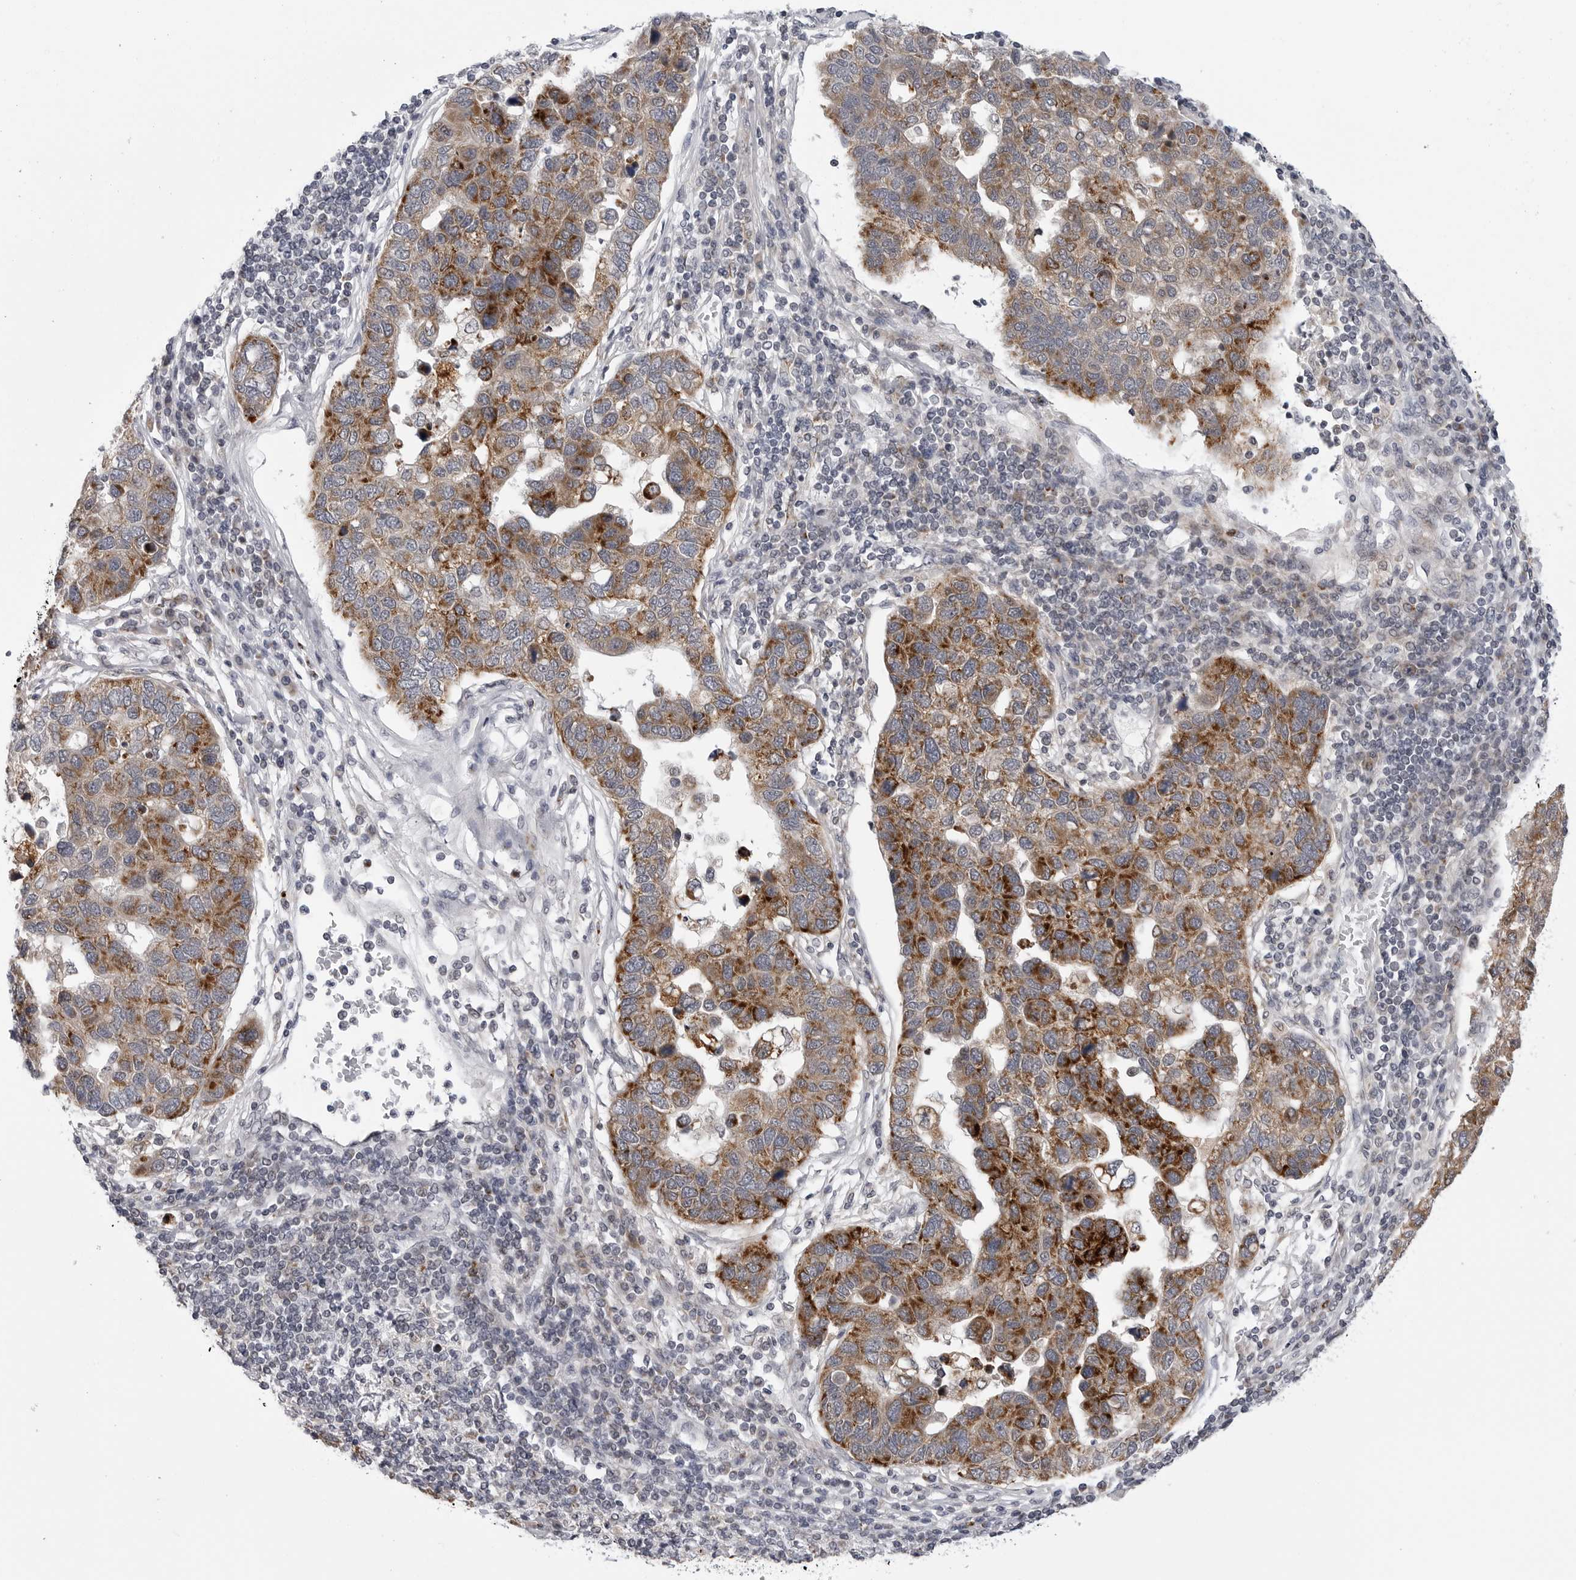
{"staining": {"intensity": "strong", "quantity": ">75%", "location": "cytoplasmic/membranous"}, "tissue": "pancreatic cancer", "cell_type": "Tumor cells", "image_type": "cancer", "snomed": [{"axis": "morphology", "description": "Adenocarcinoma, NOS"}, {"axis": "topography", "description": "Pancreas"}], "caption": "Protein analysis of pancreatic cancer tissue reveals strong cytoplasmic/membranous expression in about >75% of tumor cells.", "gene": "CDK20", "patient": {"sex": "female", "age": 61}}